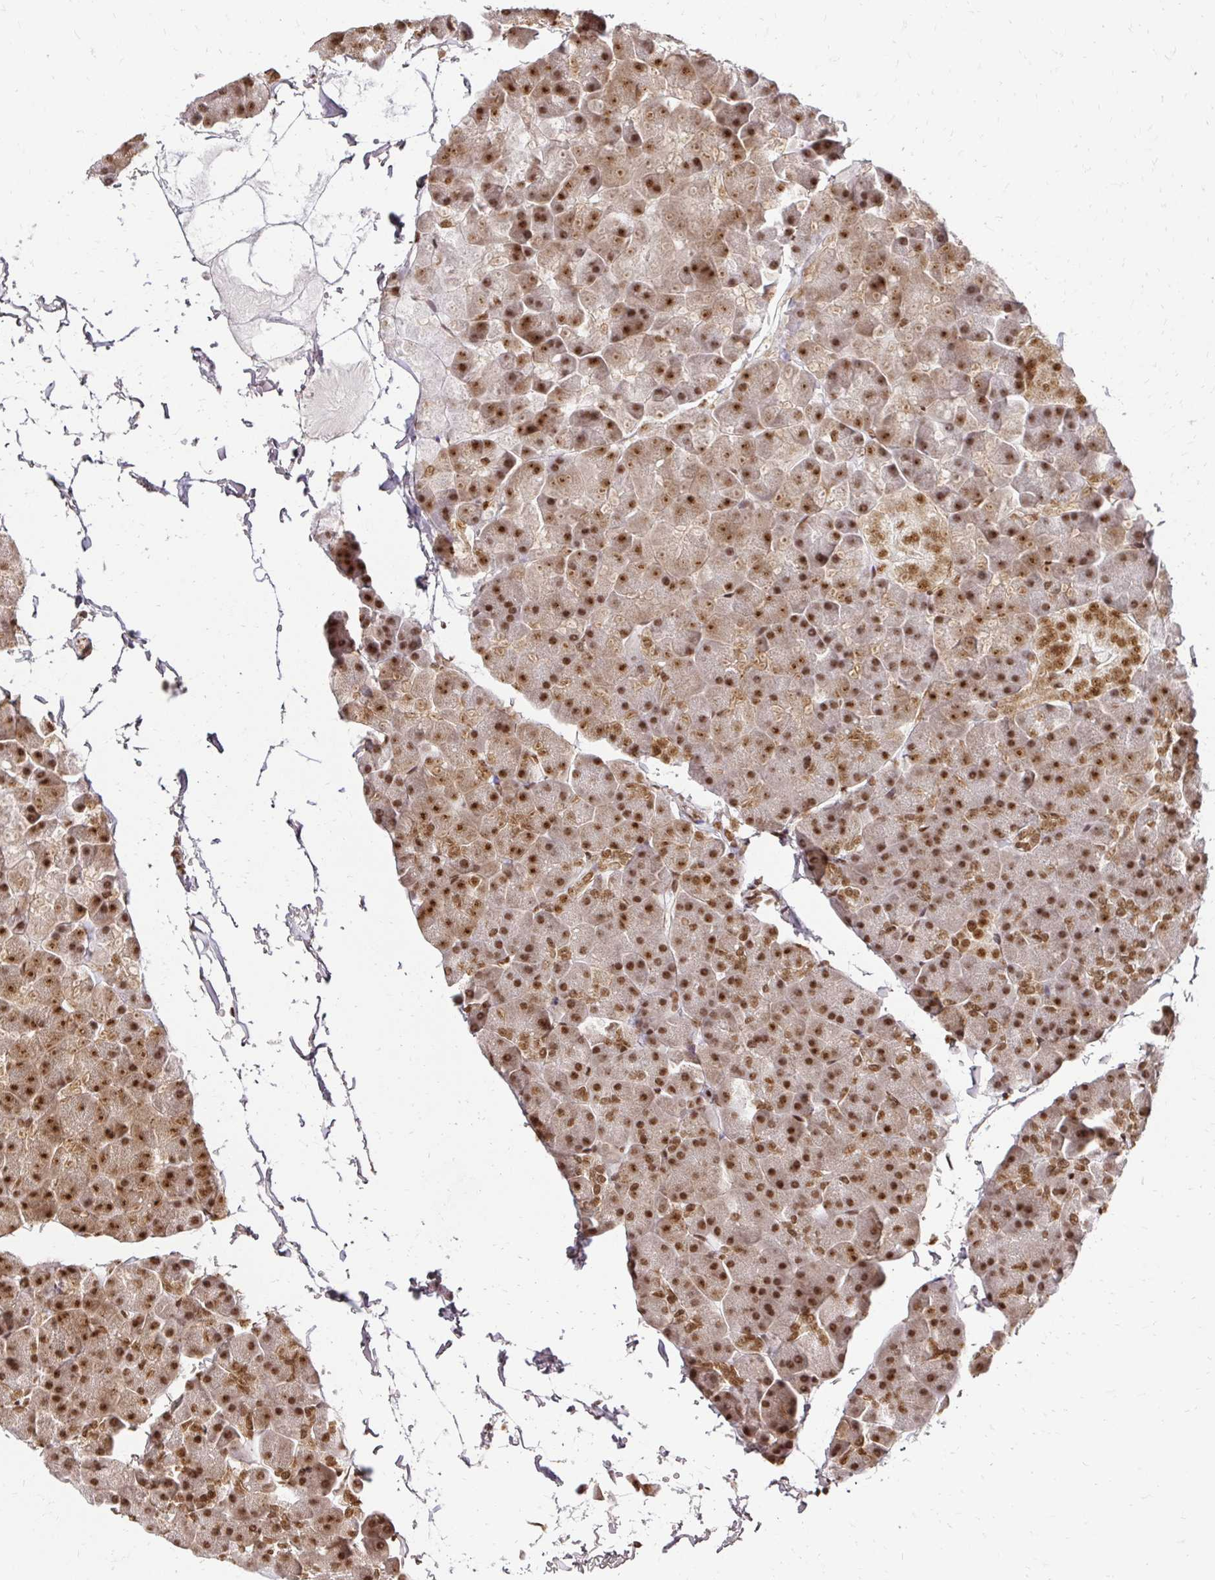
{"staining": {"intensity": "strong", "quantity": ">75%", "location": "nuclear"}, "tissue": "pancreas", "cell_type": "Exocrine glandular cells", "image_type": "normal", "snomed": [{"axis": "morphology", "description": "Normal tissue, NOS"}, {"axis": "topography", "description": "Pancreas"}], "caption": "About >75% of exocrine glandular cells in unremarkable pancreas exhibit strong nuclear protein staining as visualized by brown immunohistochemical staining.", "gene": "GLYR1", "patient": {"sex": "male", "age": 35}}